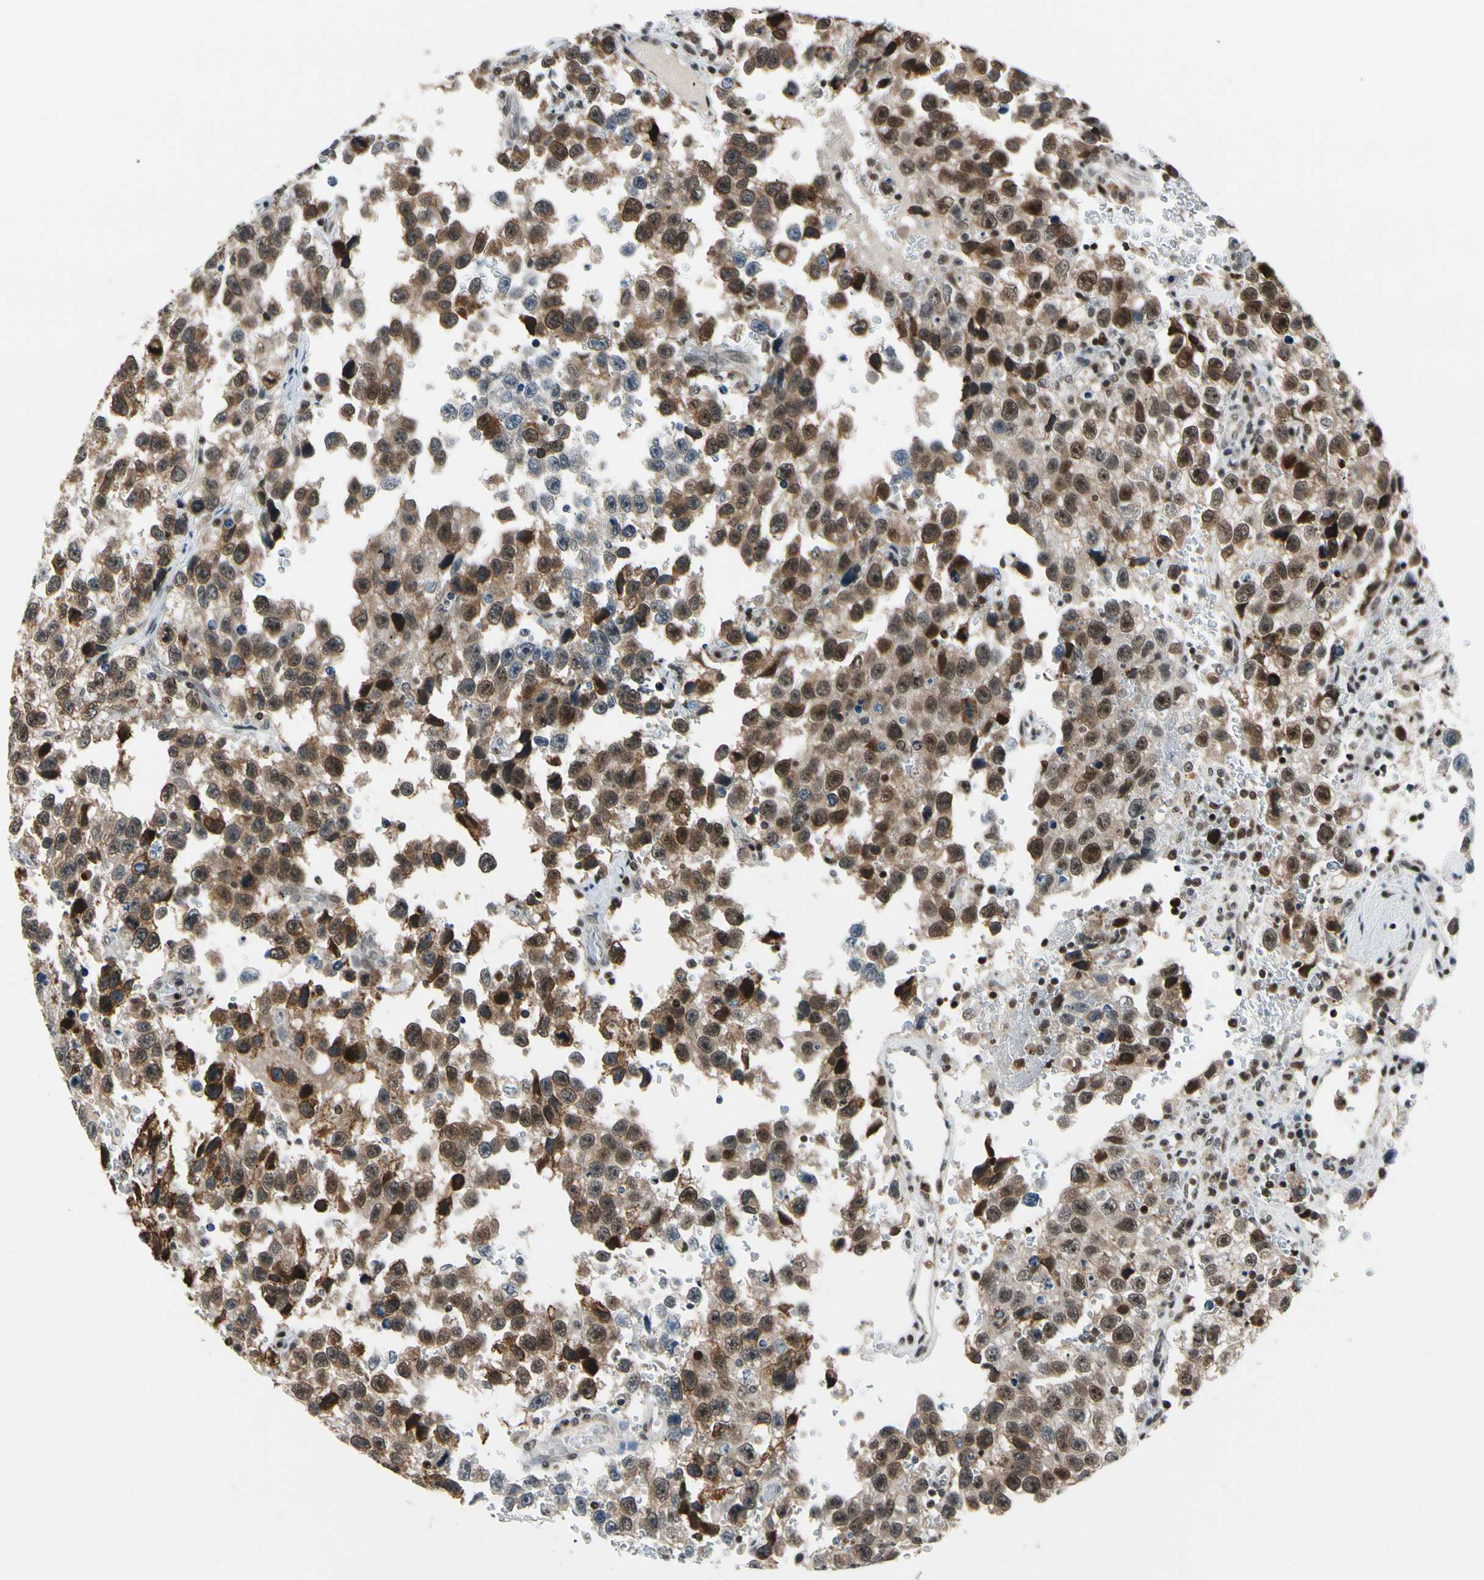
{"staining": {"intensity": "strong", "quantity": ">75%", "location": "cytoplasmic/membranous,nuclear"}, "tissue": "testis cancer", "cell_type": "Tumor cells", "image_type": "cancer", "snomed": [{"axis": "morphology", "description": "Seminoma, NOS"}, {"axis": "topography", "description": "Testis"}], "caption": "Testis seminoma was stained to show a protein in brown. There is high levels of strong cytoplasmic/membranous and nuclear positivity in about >75% of tumor cells.", "gene": "DAXX", "patient": {"sex": "male", "age": 33}}